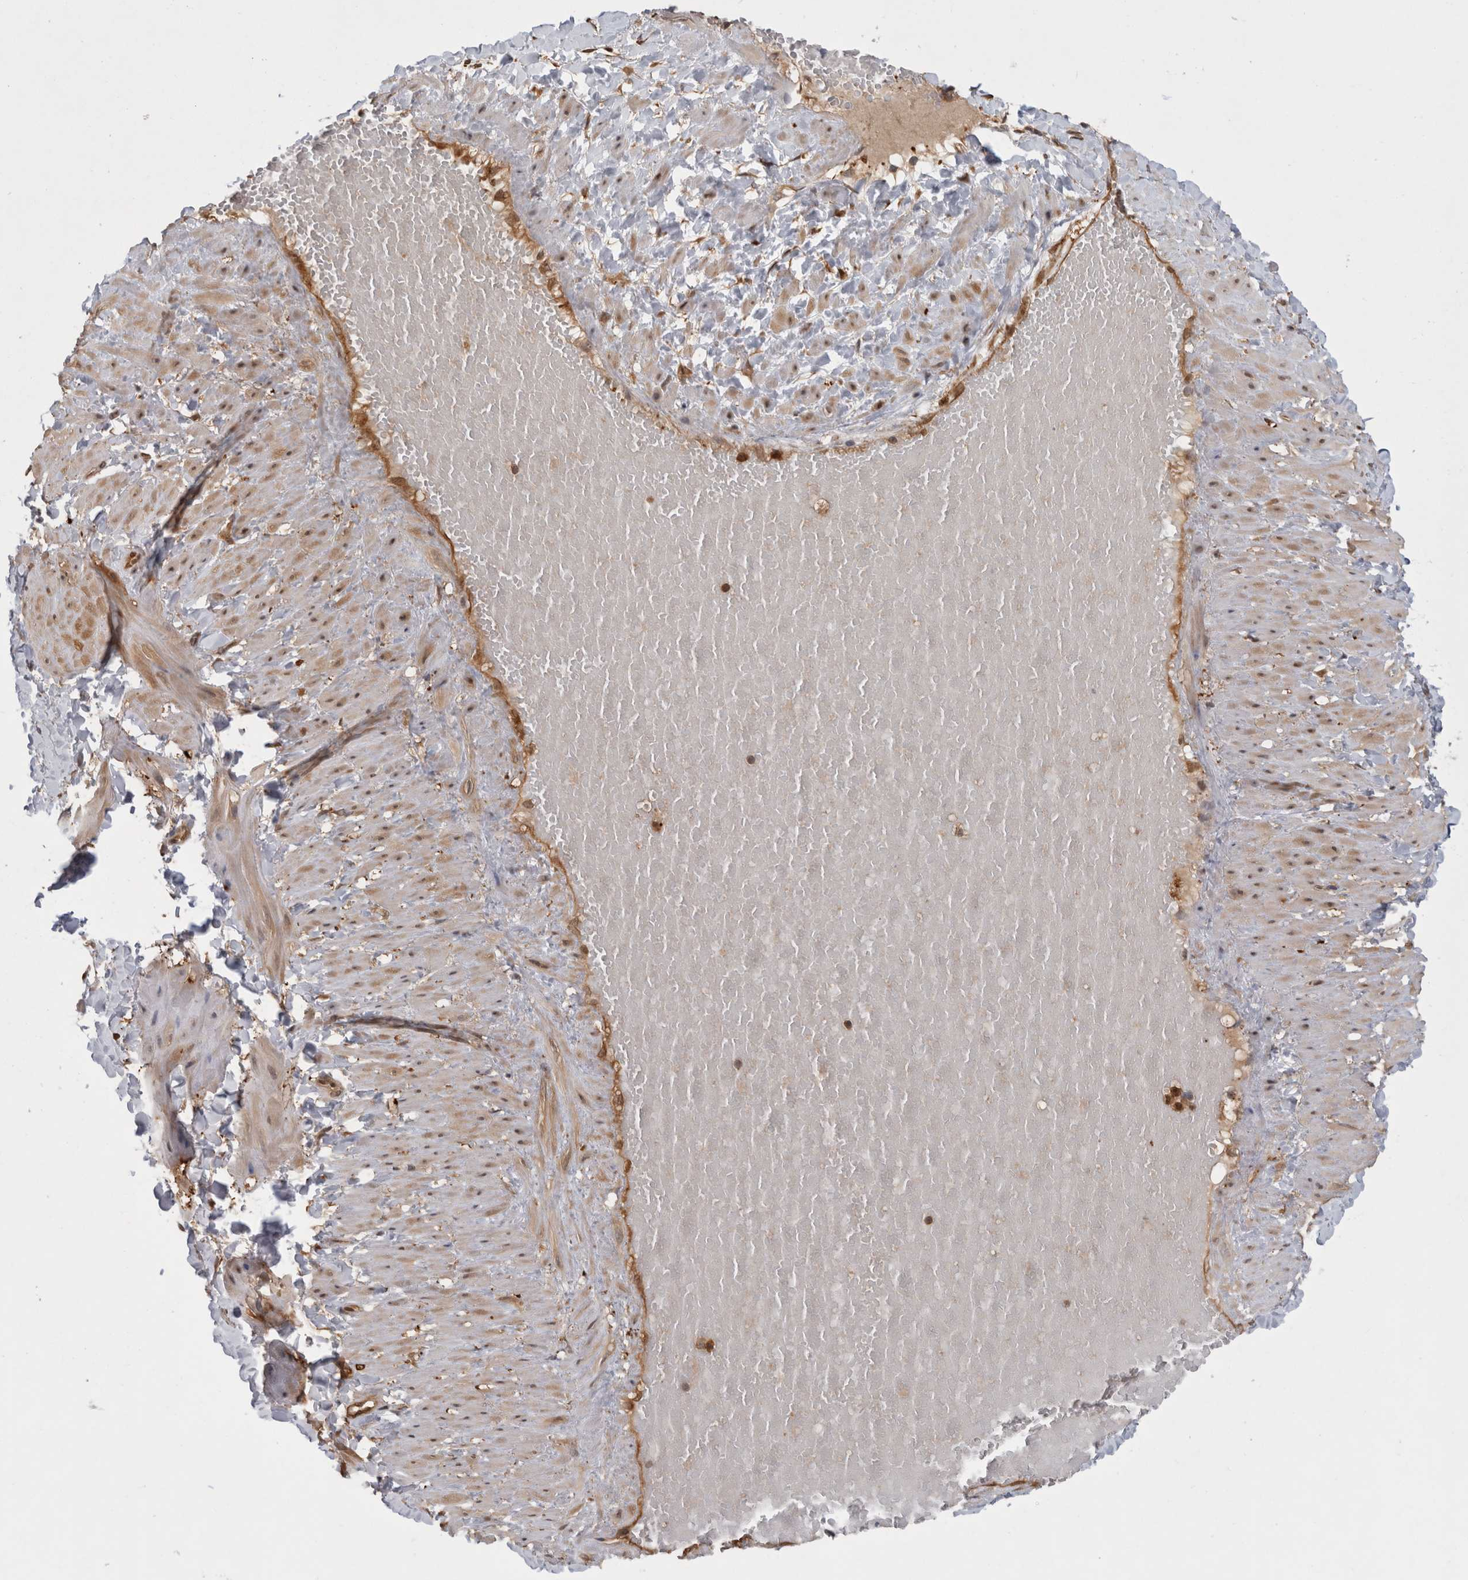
{"staining": {"intensity": "moderate", "quantity": ">75%", "location": "cytoplasmic/membranous,nuclear"}, "tissue": "soft tissue", "cell_type": "Fibroblasts", "image_type": "normal", "snomed": [{"axis": "morphology", "description": "Normal tissue, NOS"}, {"axis": "topography", "description": "Adipose tissue"}, {"axis": "topography", "description": "Vascular tissue"}, {"axis": "topography", "description": "Peripheral nerve tissue"}], "caption": "Soft tissue stained for a protein (brown) displays moderate cytoplasmic/membranous,nuclear positive positivity in about >75% of fibroblasts.", "gene": "ASTN2", "patient": {"sex": "male", "age": 25}}